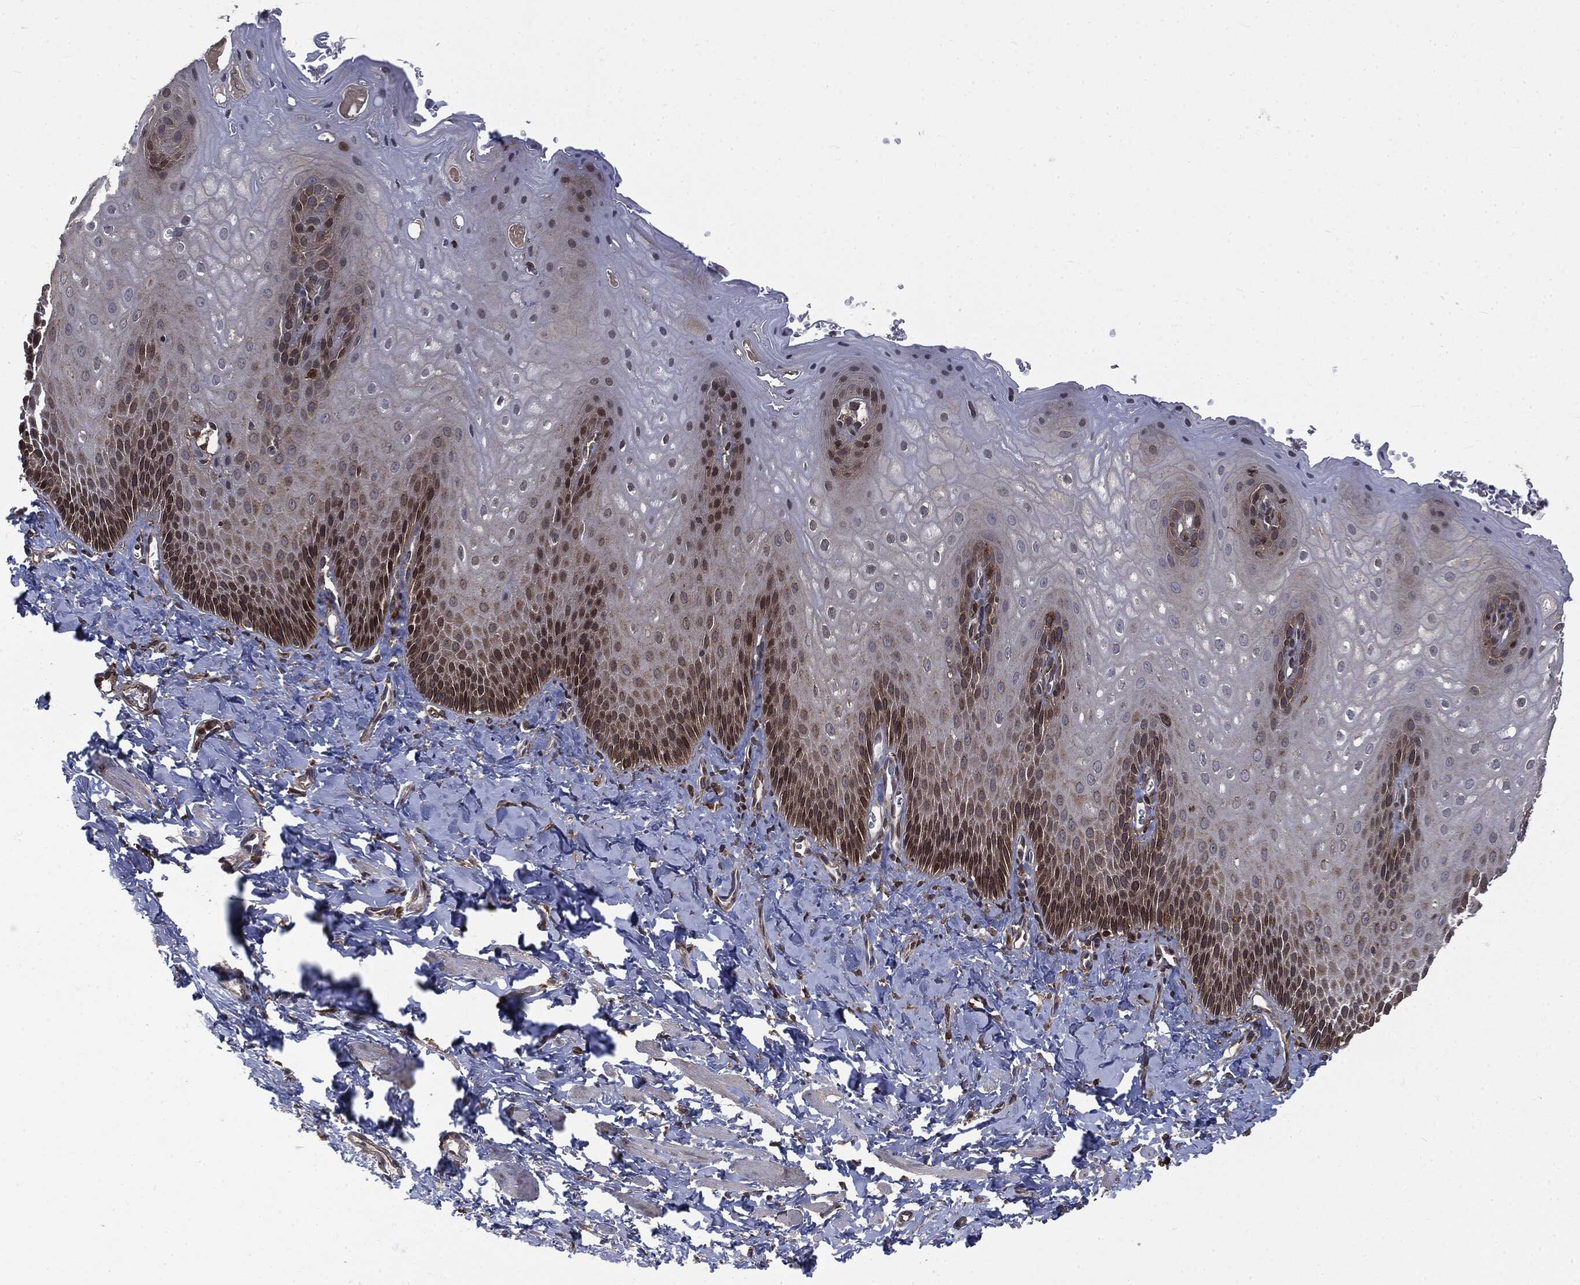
{"staining": {"intensity": "moderate", "quantity": "25%-75%", "location": "cytoplasmic/membranous"}, "tissue": "esophagus", "cell_type": "Squamous epithelial cells", "image_type": "normal", "snomed": [{"axis": "morphology", "description": "Normal tissue, NOS"}, {"axis": "topography", "description": "Esophagus"}], "caption": "This image exhibits immunohistochemistry (IHC) staining of normal esophagus, with medium moderate cytoplasmic/membranous expression in approximately 25%-75% of squamous epithelial cells.", "gene": "SNX5", "patient": {"sex": "male", "age": 64}}